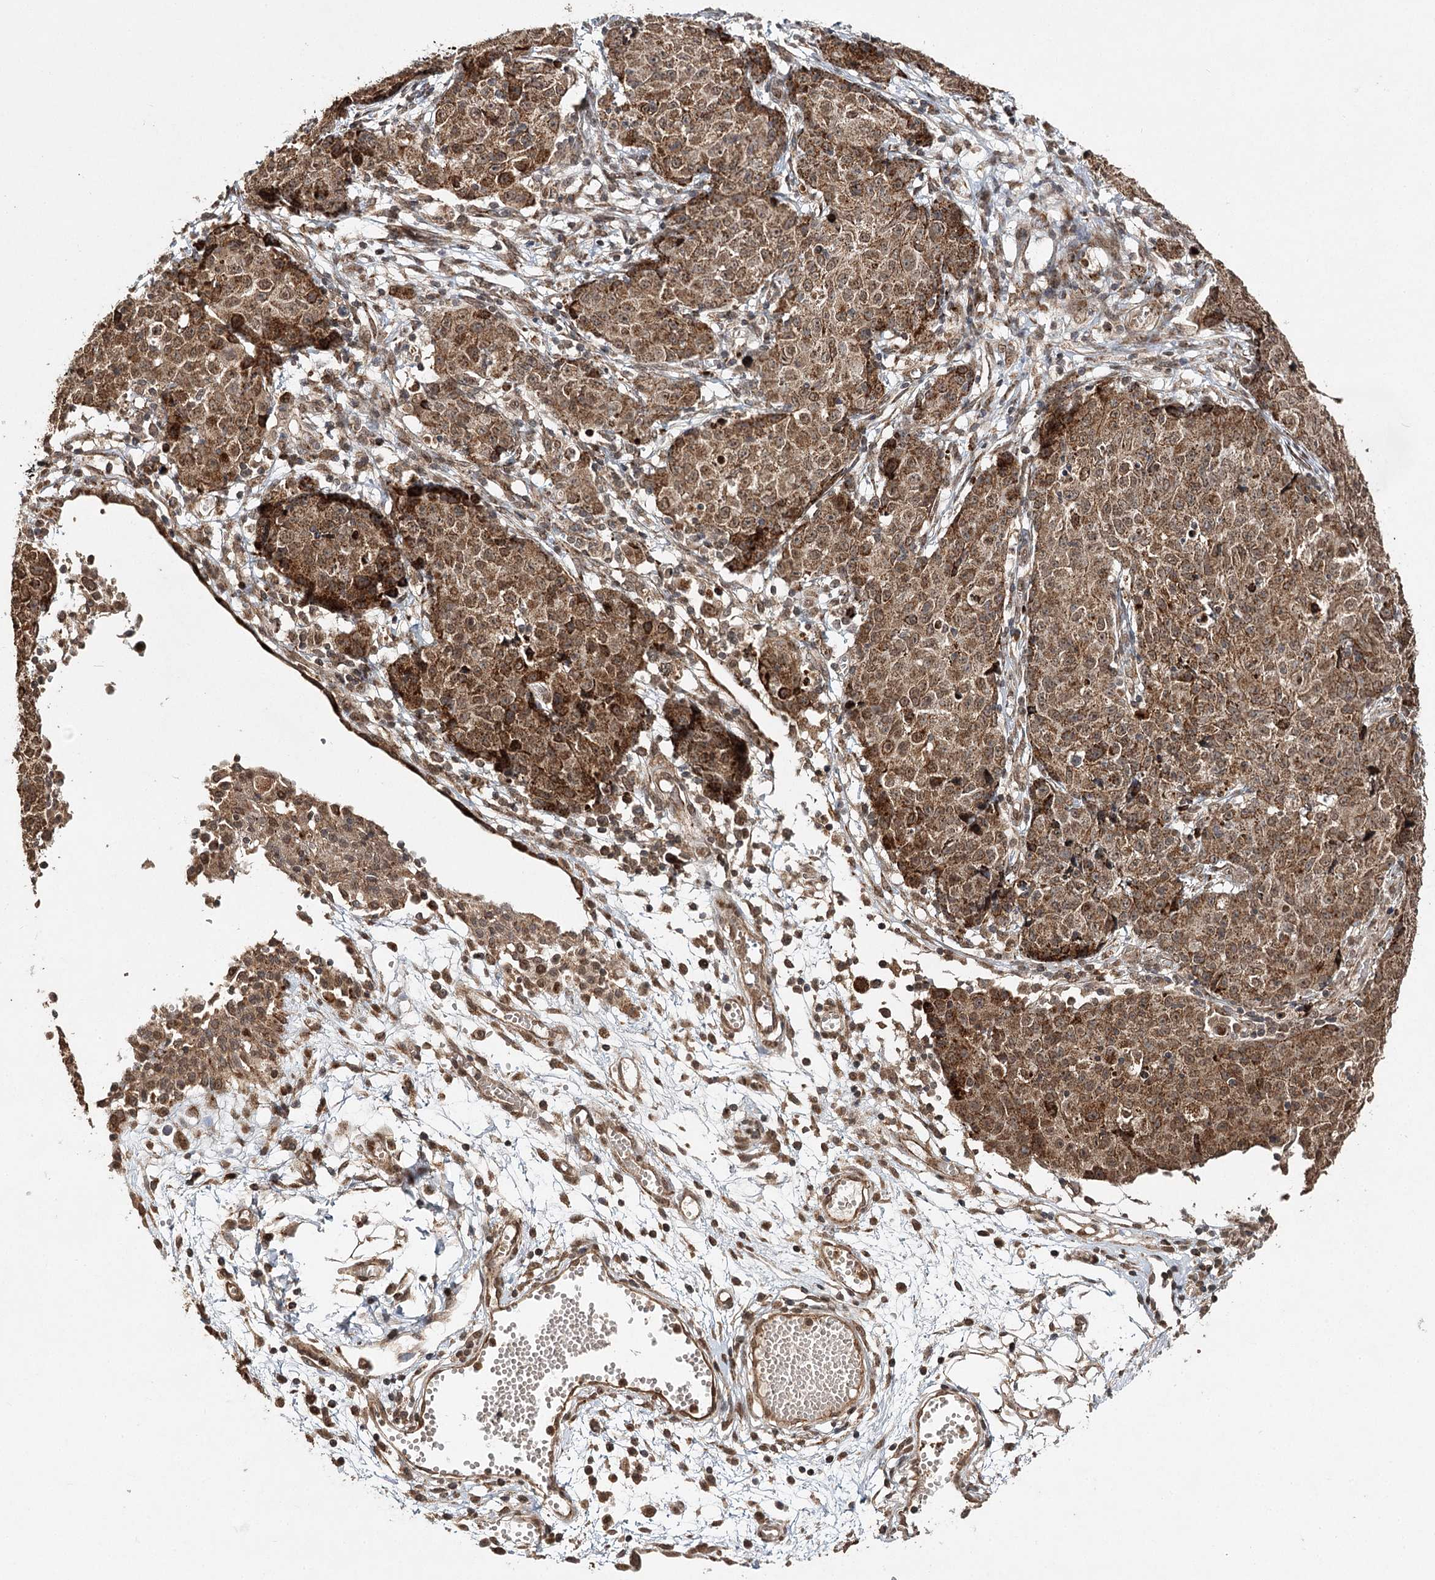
{"staining": {"intensity": "moderate", "quantity": ">75%", "location": "cytoplasmic/membranous"}, "tissue": "ovarian cancer", "cell_type": "Tumor cells", "image_type": "cancer", "snomed": [{"axis": "morphology", "description": "Carcinoma, endometroid"}, {"axis": "topography", "description": "Ovary"}], "caption": "Immunohistochemistry histopathology image of human ovarian endometroid carcinoma stained for a protein (brown), which exhibits medium levels of moderate cytoplasmic/membranous positivity in approximately >75% of tumor cells.", "gene": "ZNRF3", "patient": {"sex": "female", "age": 42}}